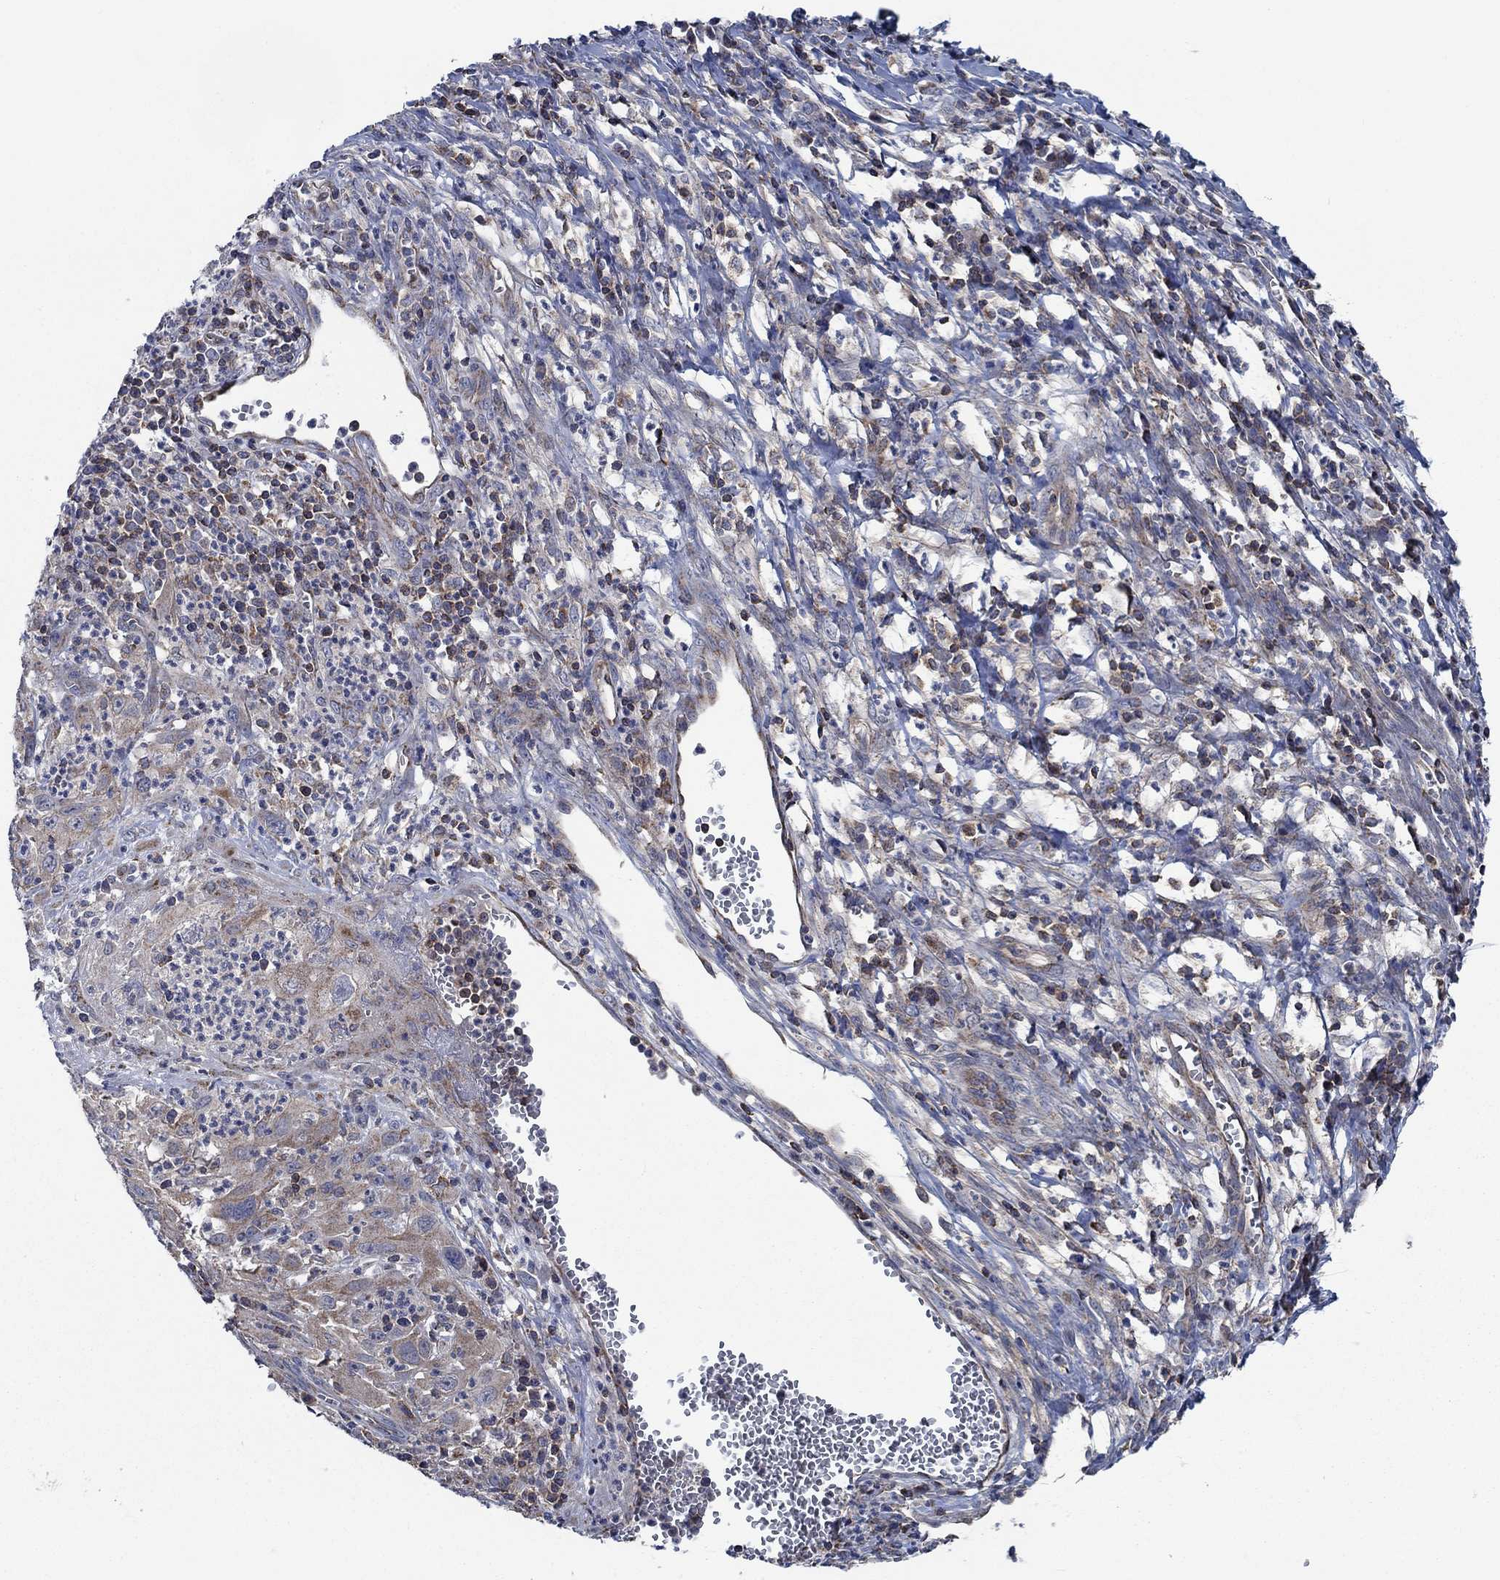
{"staining": {"intensity": "weak", "quantity": ">75%", "location": "cytoplasmic/membranous"}, "tissue": "cervical cancer", "cell_type": "Tumor cells", "image_type": "cancer", "snomed": [{"axis": "morphology", "description": "Squamous cell carcinoma, NOS"}, {"axis": "topography", "description": "Cervix"}], "caption": "Immunohistochemical staining of cervical cancer (squamous cell carcinoma) exhibits low levels of weak cytoplasmic/membranous protein positivity in about >75% of tumor cells. (Stains: DAB (3,3'-diaminobenzidine) in brown, nuclei in blue, Microscopy: brightfield microscopy at high magnification).", "gene": "STXBP6", "patient": {"sex": "female", "age": 32}}